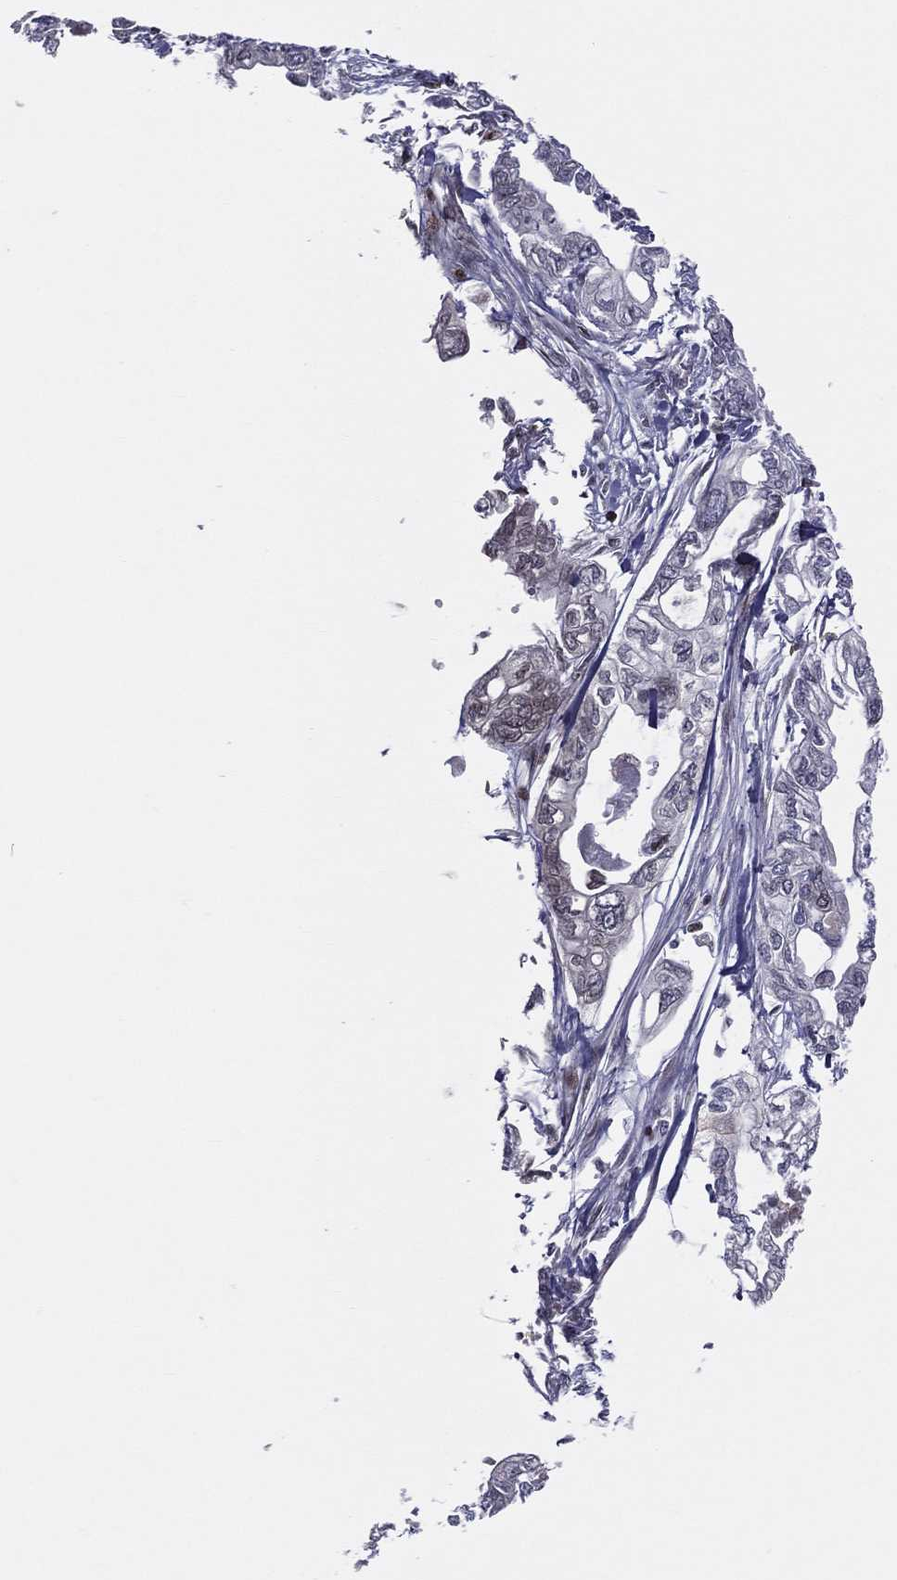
{"staining": {"intensity": "negative", "quantity": "none", "location": "none"}, "tissue": "pancreatic cancer", "cell_type": "Tumor cells", "image_type": "cancer", "snomed": [{"axis": "morphology", "description": "Adenocarcinoma, NOS"}, {"axis": "topography", "description": "Pancreas"}], "caption": "Pancreatic adenocarcinoma was stained to show a protein in brown. There is no significant expression in tumor cells.", "gene": "DBF4B", "patient": {"sex": "male", "age": 68}}